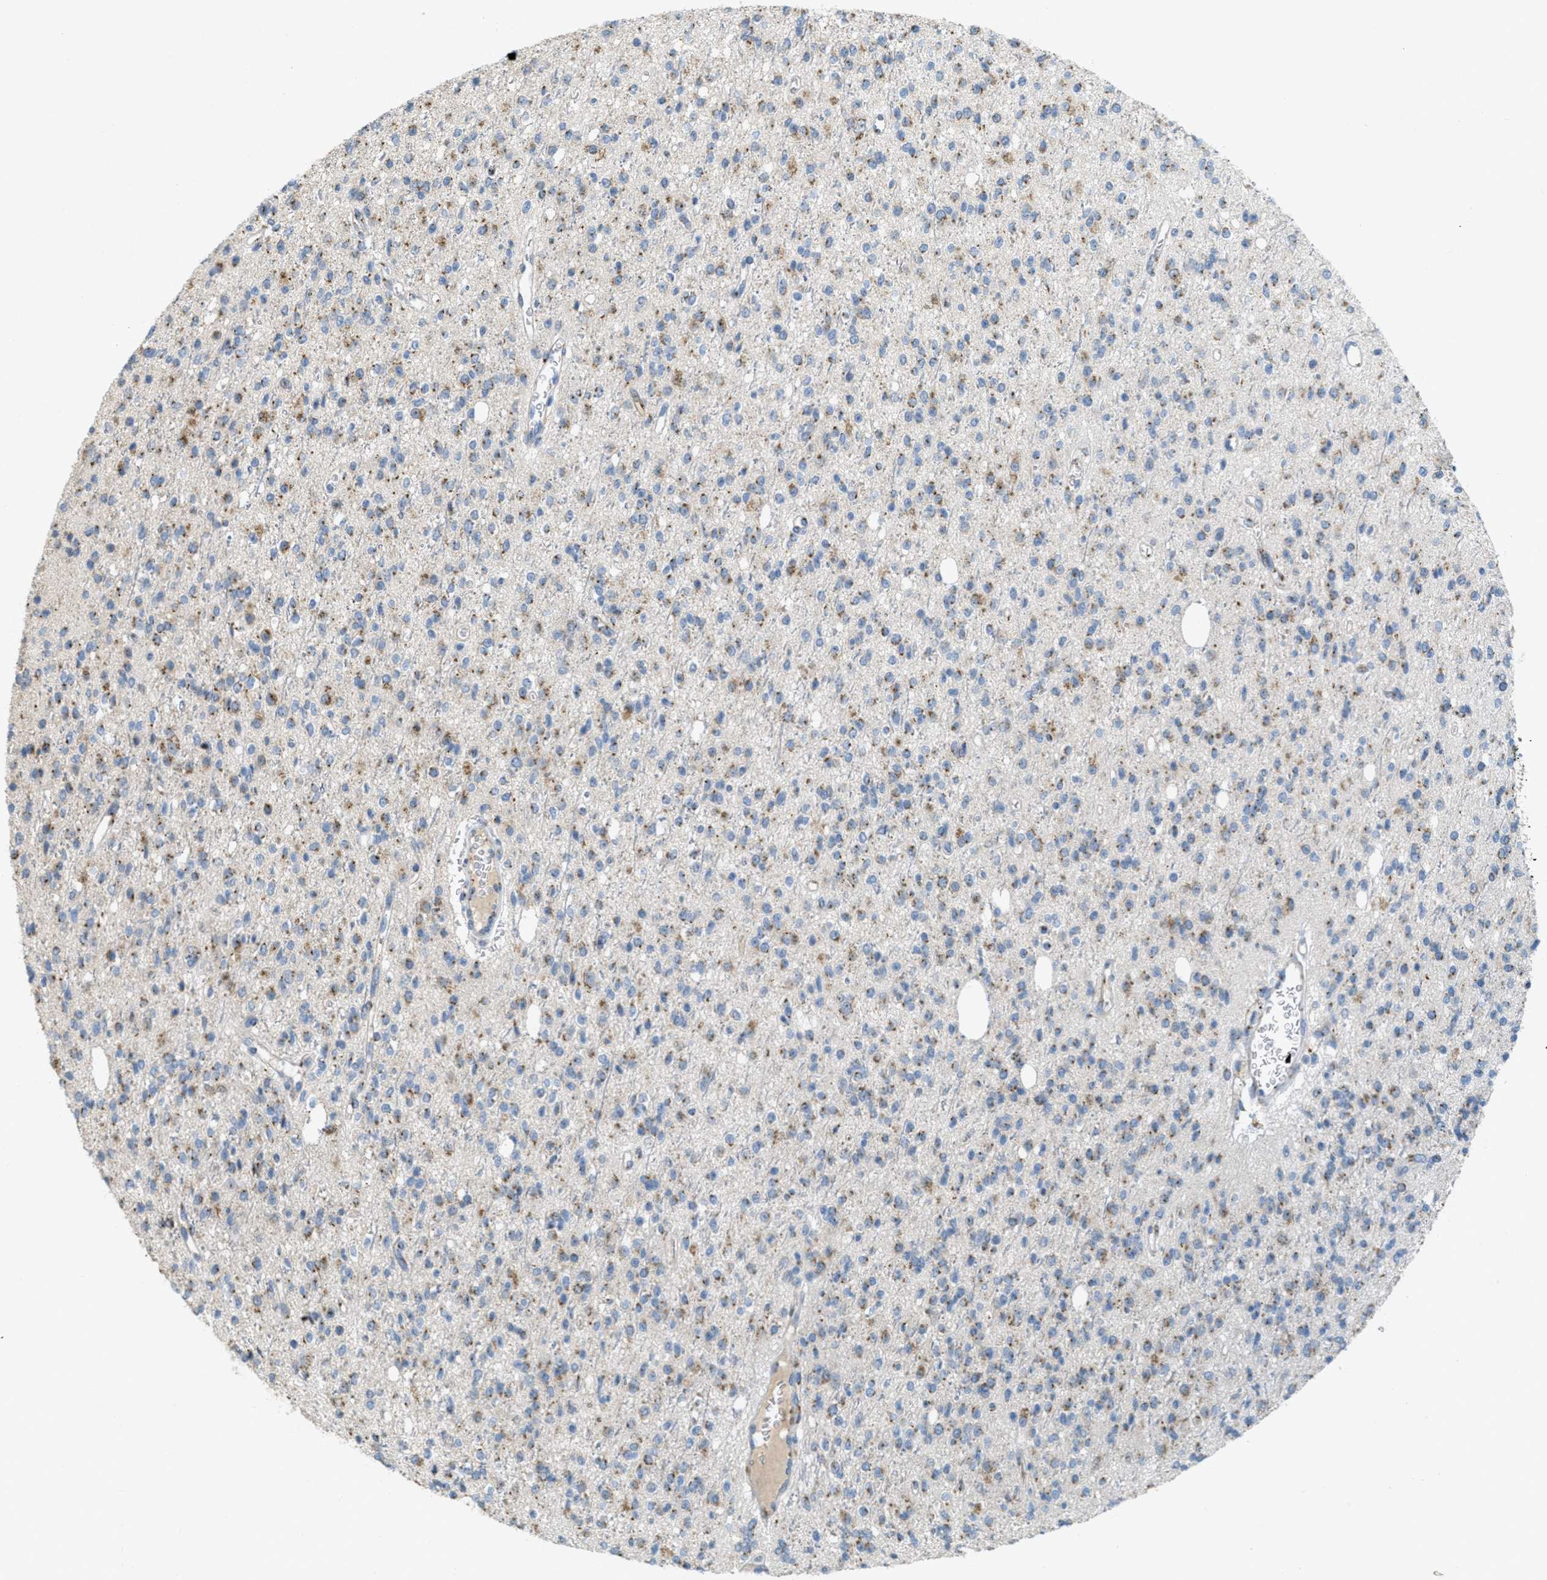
{"staining": {"intensity": "moderate", "quantity": "25%-75%", "location": "cytoplasmic/membranous"}, "tissue": "glioma", "cell_type": "Tumor cells", "image_type": "cancer", "snomed": [{"axis": "morphology", "description": "Glioma, malignant, High grade"}, {"axis": "topography", "description": "Brain"}], "caption": "Glioma stained with DAB (3,3'-diaminobenzidine) immunohistochemistry reveals medium levels of moderate cytoplasmic/membranous staining in about 25%-75% of tumor cells.", "gene": "ZFPL1", "patient": {"sex": "male", "age": 34}}